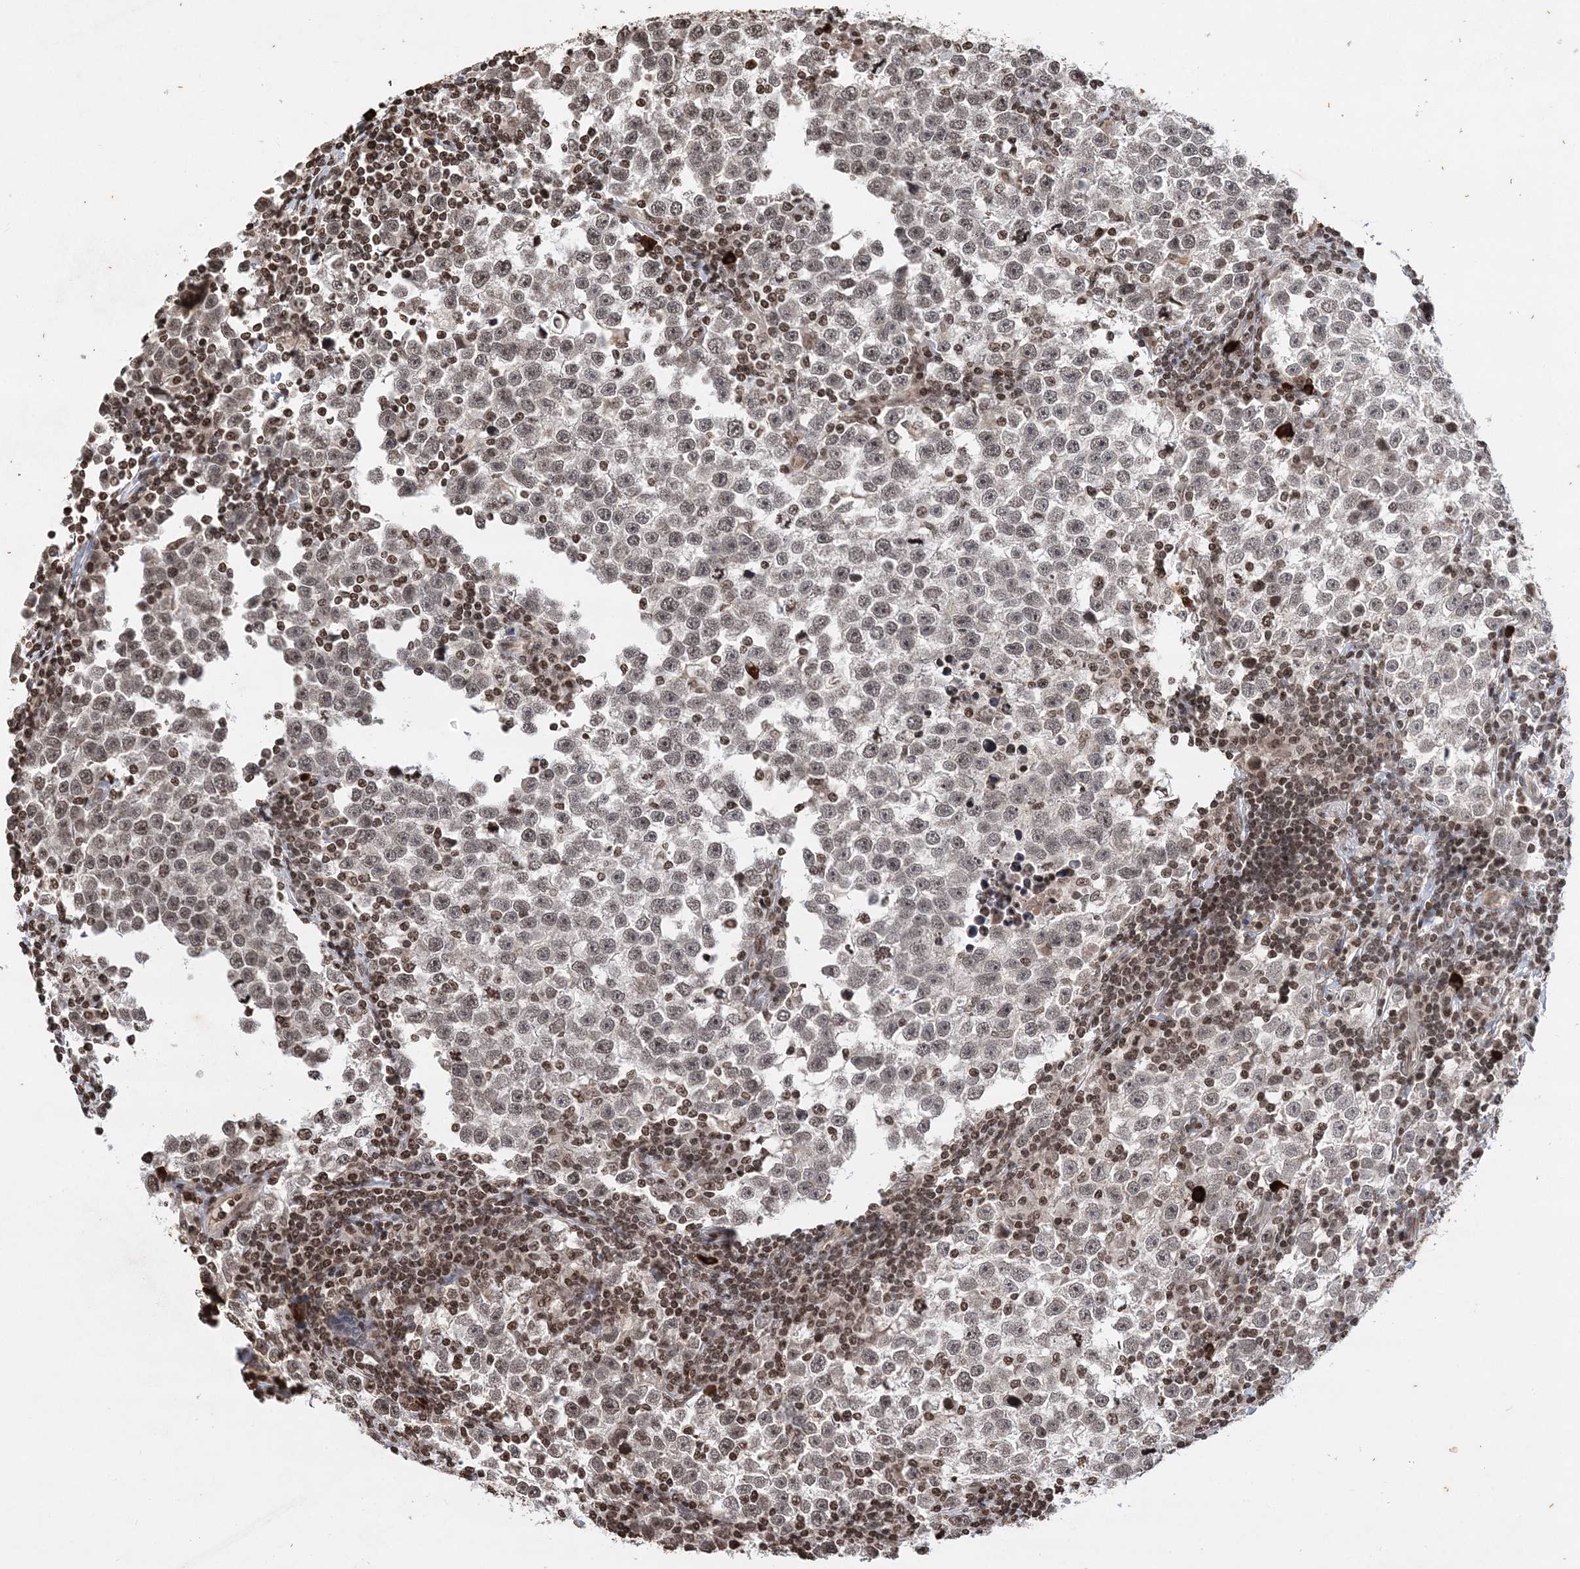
{"staining": {"intensity": "weak", "quantity": "<25%", "location": "nuclear"}, "tissue": "testis cancer", "cell_type": "Tumor cells", "image_type": "cancer", "snomed": [{"axis": "morphology", "description": "Normal tissue, NOS"}, {"axis": "morphology", "description": "Seminoma, NOS"}, {"axis": "topography", "description": "Testis"}], "caption": "There is no significant expression in tumor cells of testis seminoma.", "gene": "NEDD9", "patient": {"sex": "male", "age": 43}}